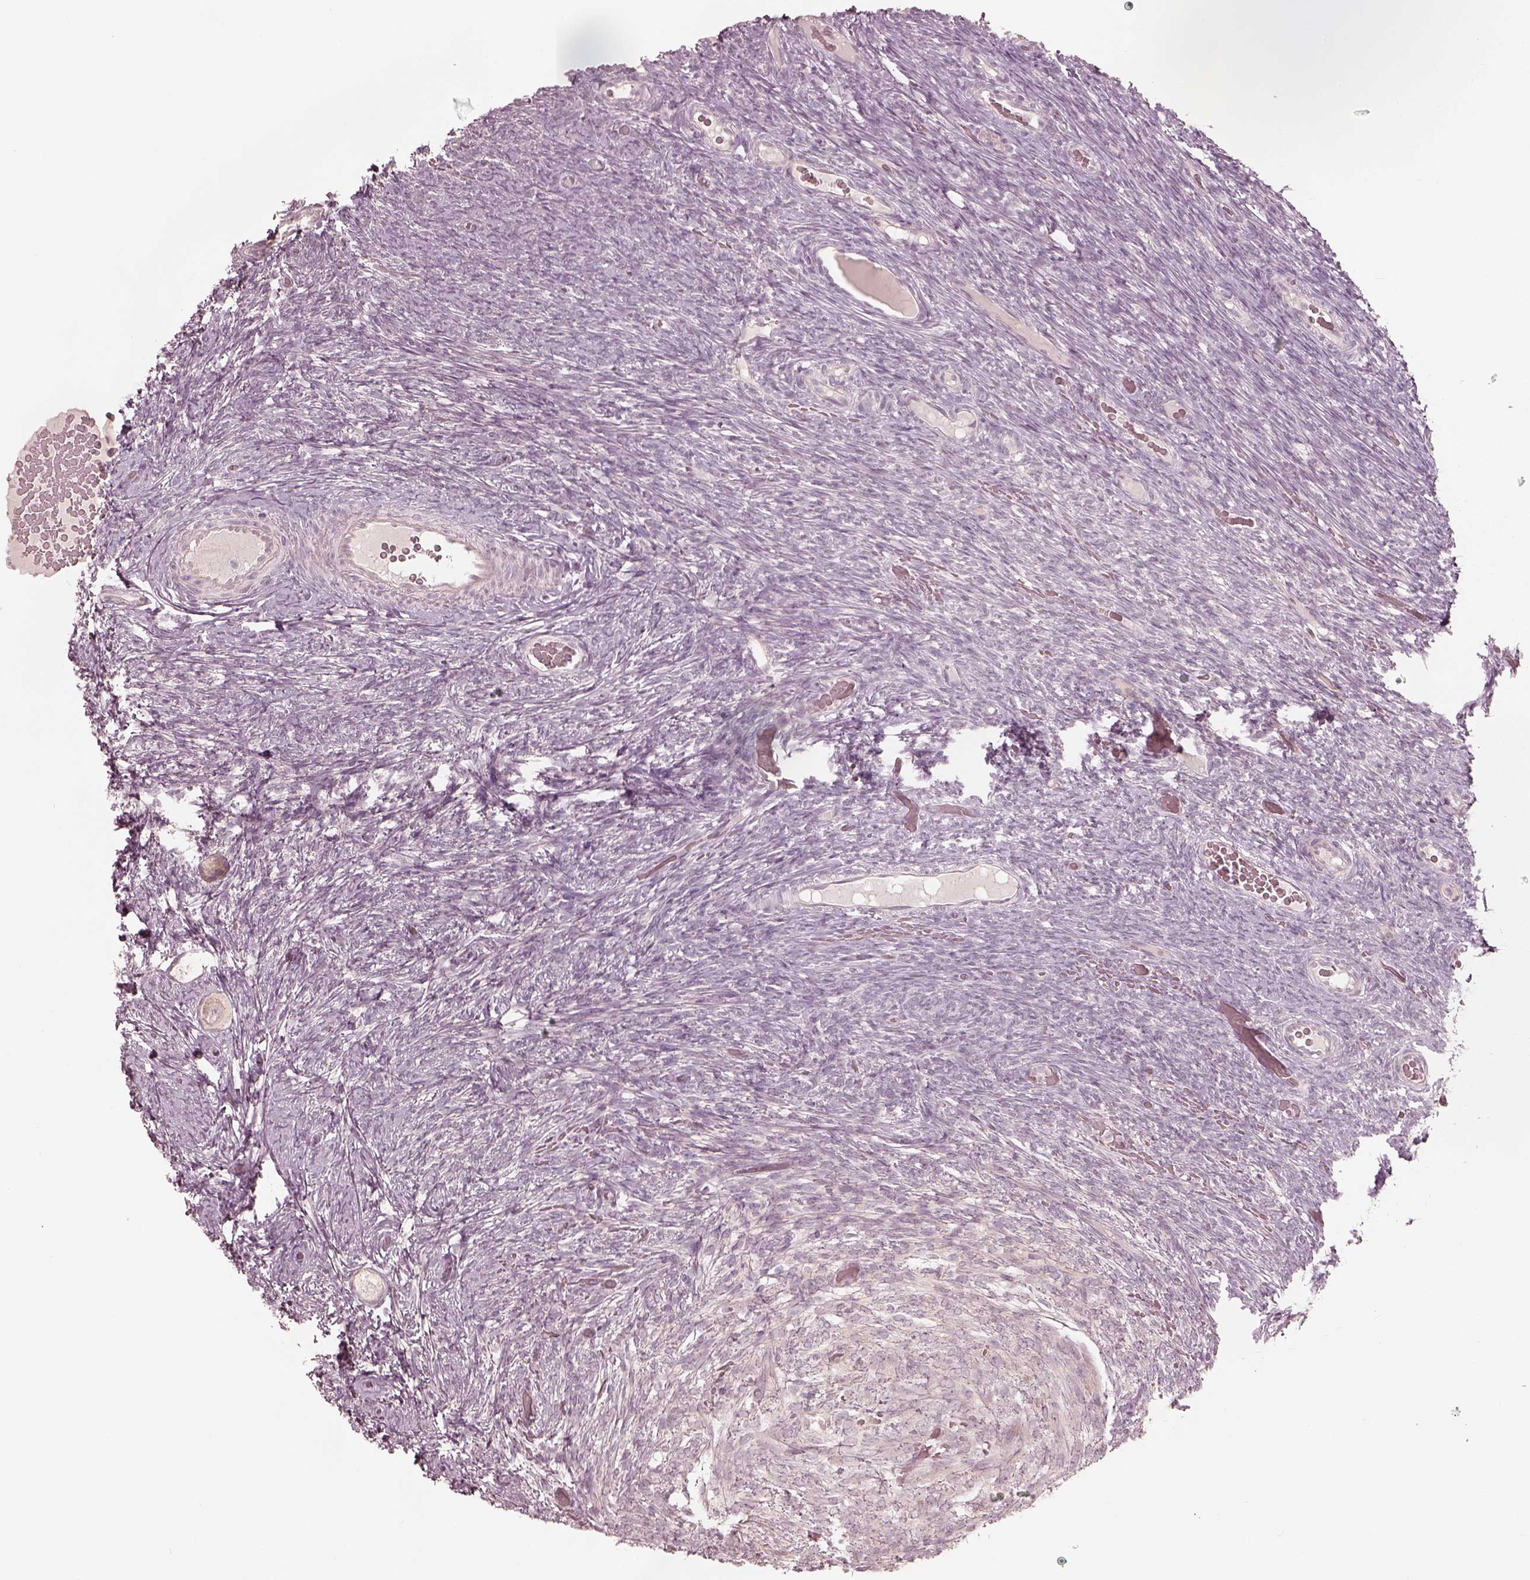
{"staining": {"intensity": "negative", "quantity": "none", "location": "none"}, "tissue": "ovary", "cell_type": "Follicle cells", "image_type": "normal", "snomed": [{"axis": "morphology", "description": "Normal tissue, NOS"}, {"axis": "topography", "description": "Ovary"}], "caption": "A high-resolution image shows IHC staining of normal ovary, which displays no significant staining in follicle cells.", "gene": "ACACB", "patient": {"sex": "female", "age": 34}}